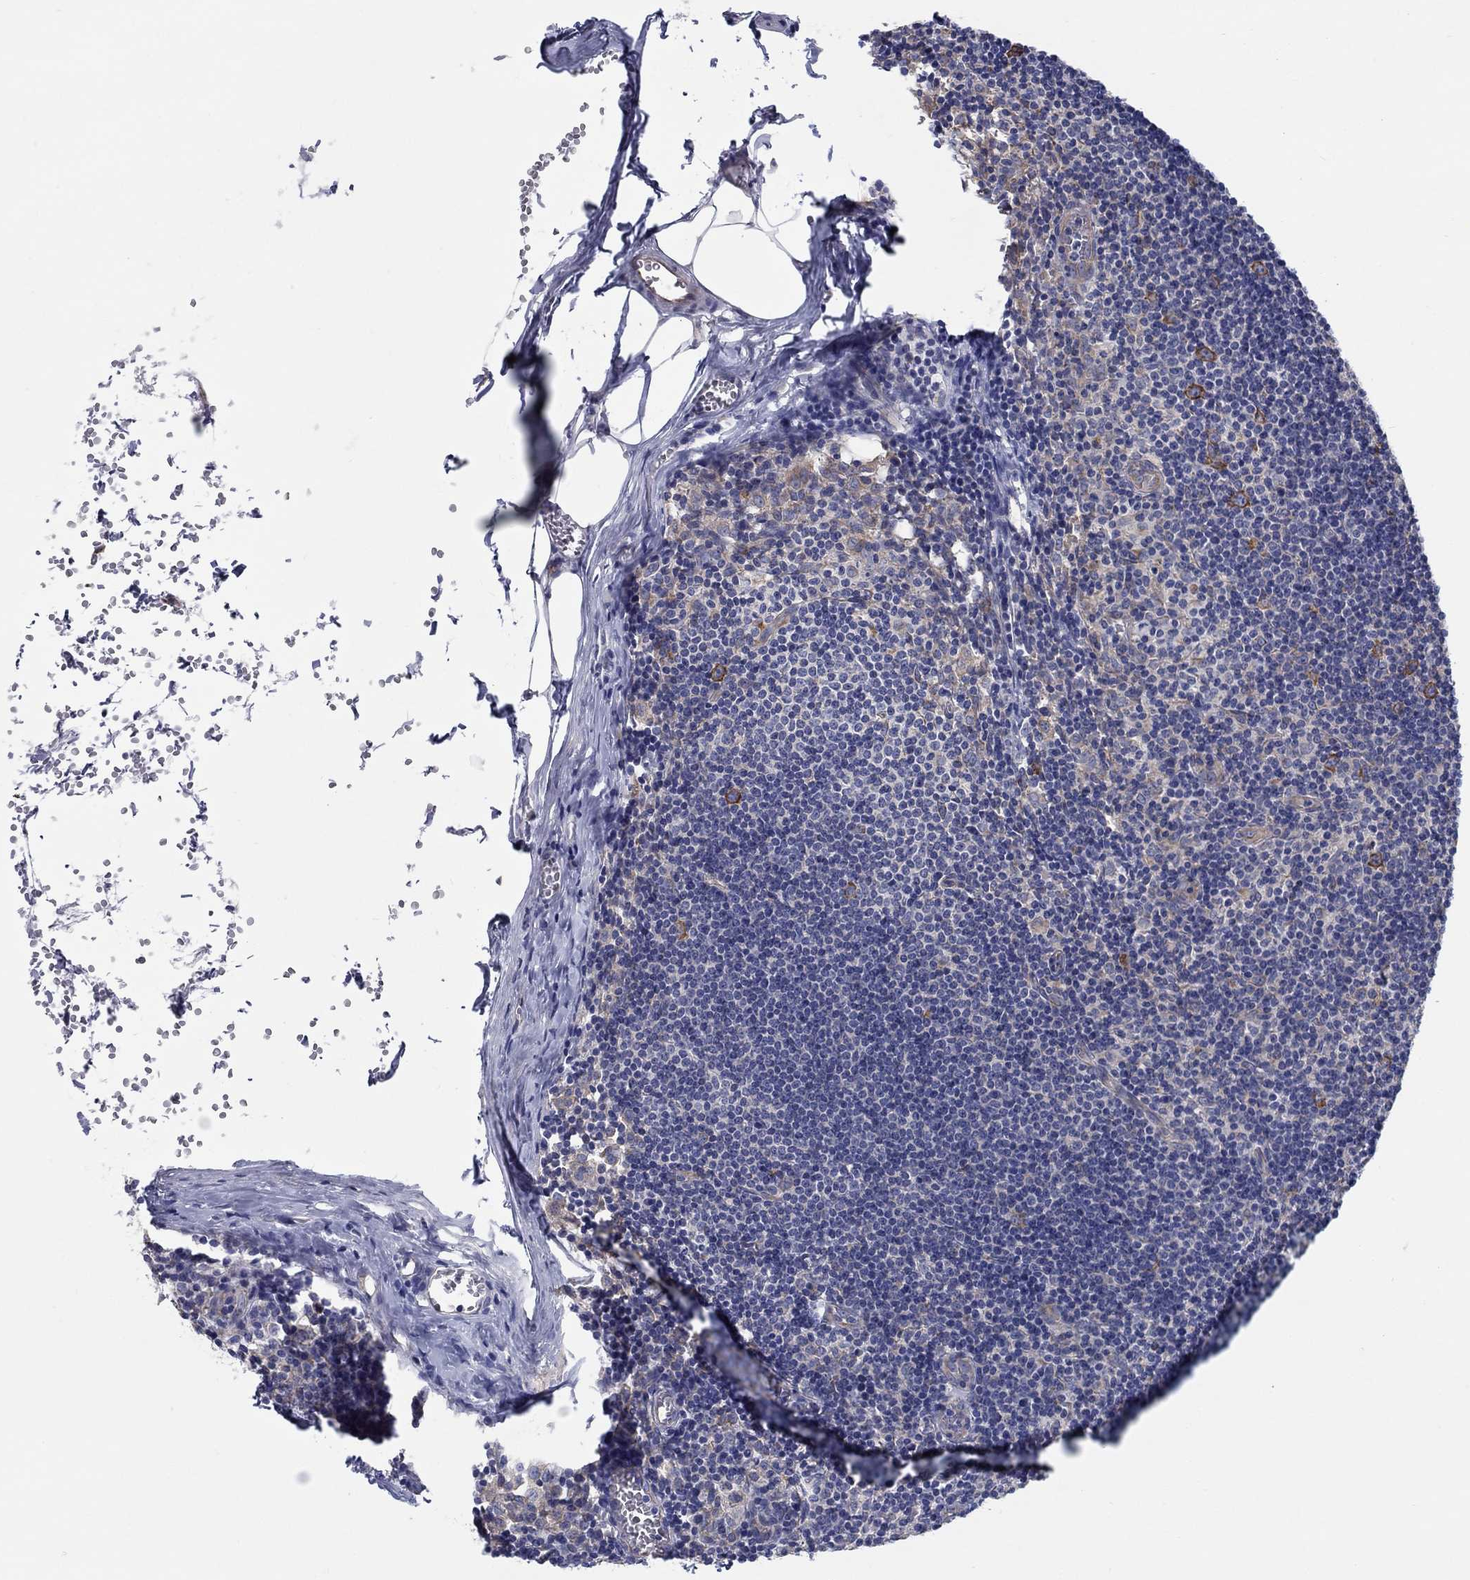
{"staining": {"intensity": "strong", "quantity": "<25%", "location": "cytoplasmic/membranous"}, "tissue": "lymph node", "cell_type": "Germinal center cells", "image_type": "normal", "snomed": [{"axis": "morphology", "description": "Normal tissue, NOS"}, {"axis": "topography", "description": "Lymph node"}], "caption": "The immunohistochemical stain labels strong cytoplasmic/membranous staining in germinal center cells of normal lymph node.", "gene": "TMEM59", "patient": {"sex": "male", "age": 59}}